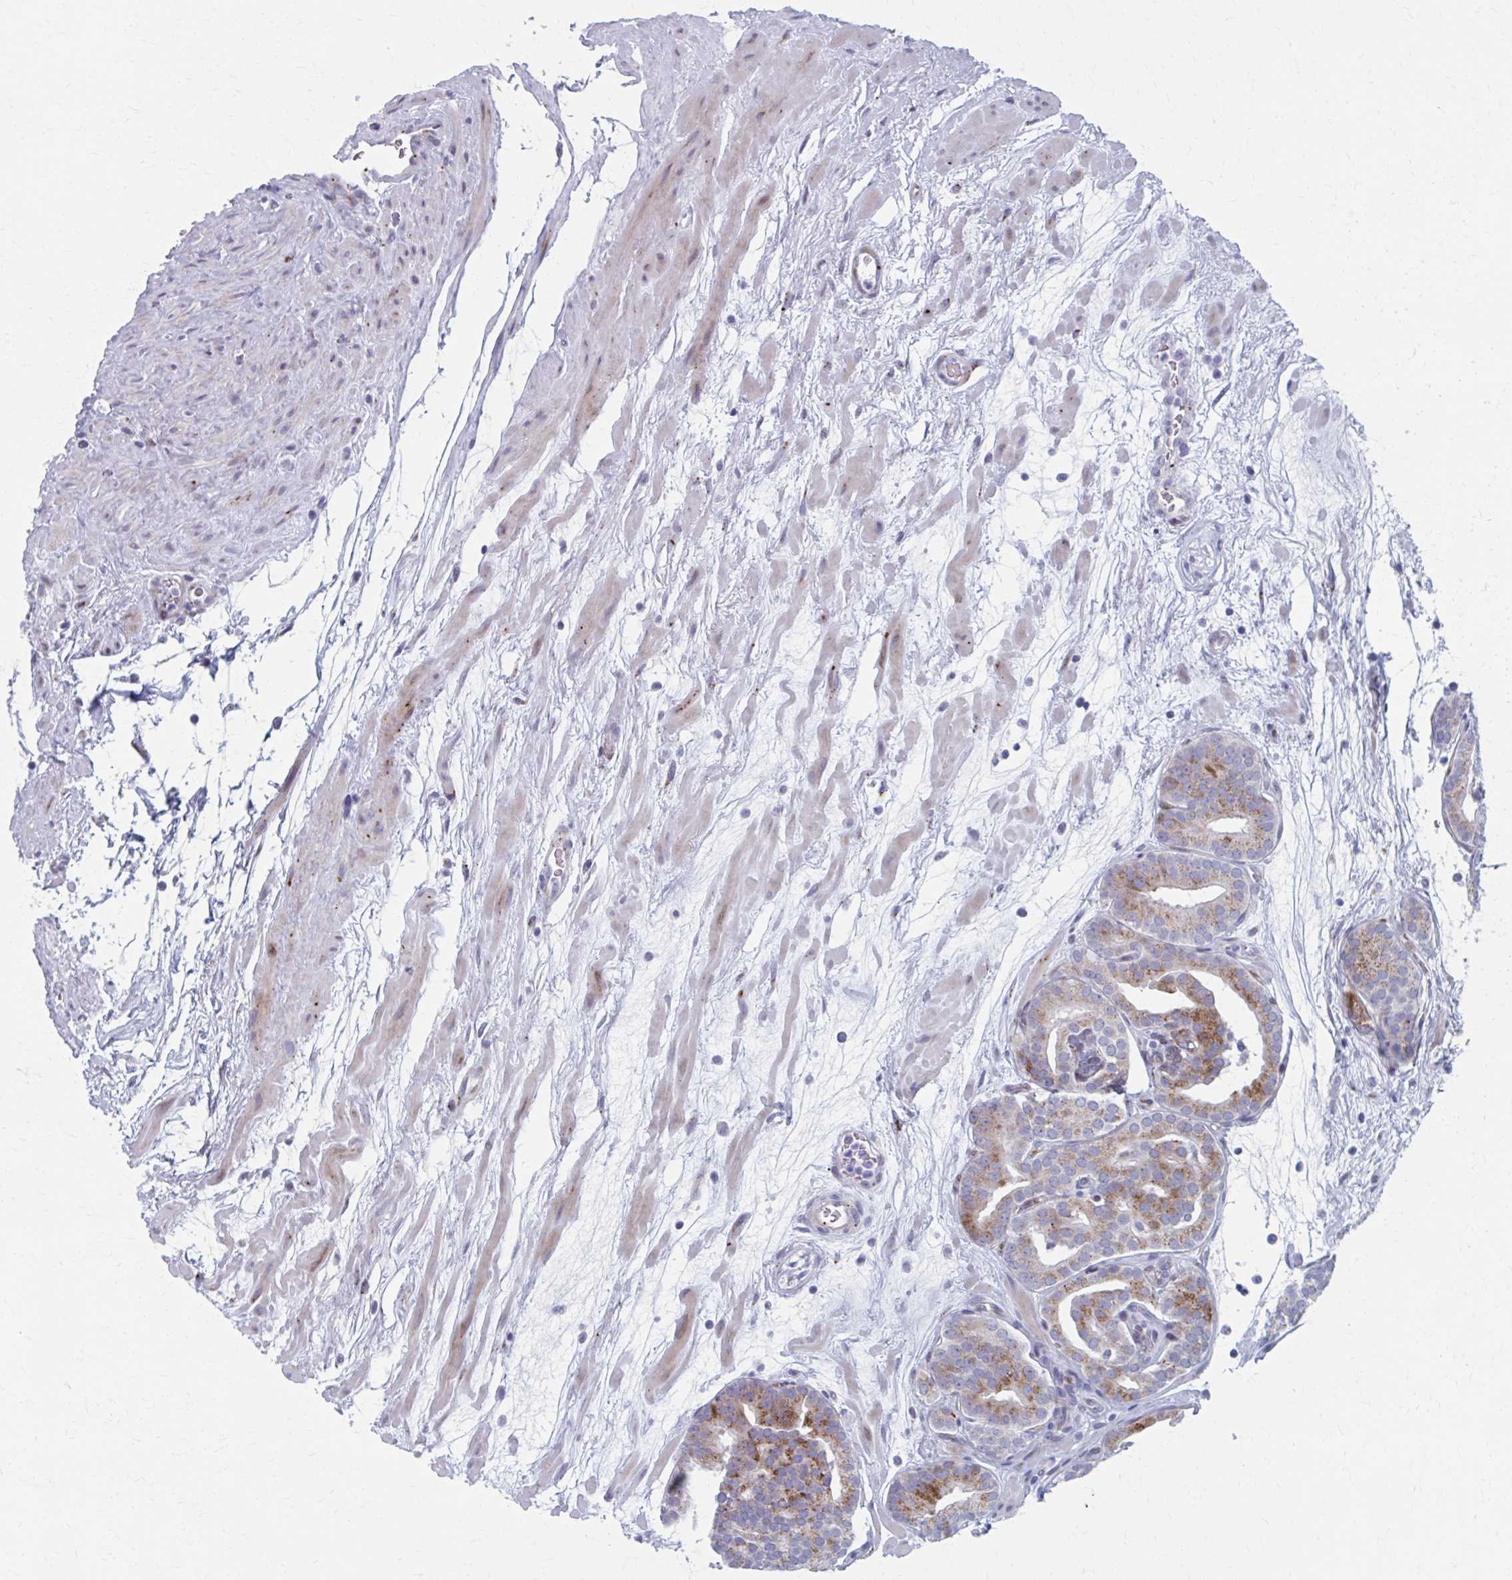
{"staining": {"intensity": "moderate", "quantity": ">75%", "location": "cytoplasmic/membranous"}, "tissue": "prostate cancer", "cell_type": "Tumor cells", "image_type": "cancer", "snomed": [{"axis": "morphology", "description": "Adenocarcinoma, High grade"}, {"axis": "topography", "description": "Prostate"}], "caption": "Immunohistochemistry (DAB) staining of prostate cancer demonstrates moderate cytoplasmic/membranous protein expression in approximately >75% of tumor cells. (Brightfield microscopy of DAB IHC at high magnification).", "gene": "OLFM2", "patient": {"sex": "male", "age": 66}}